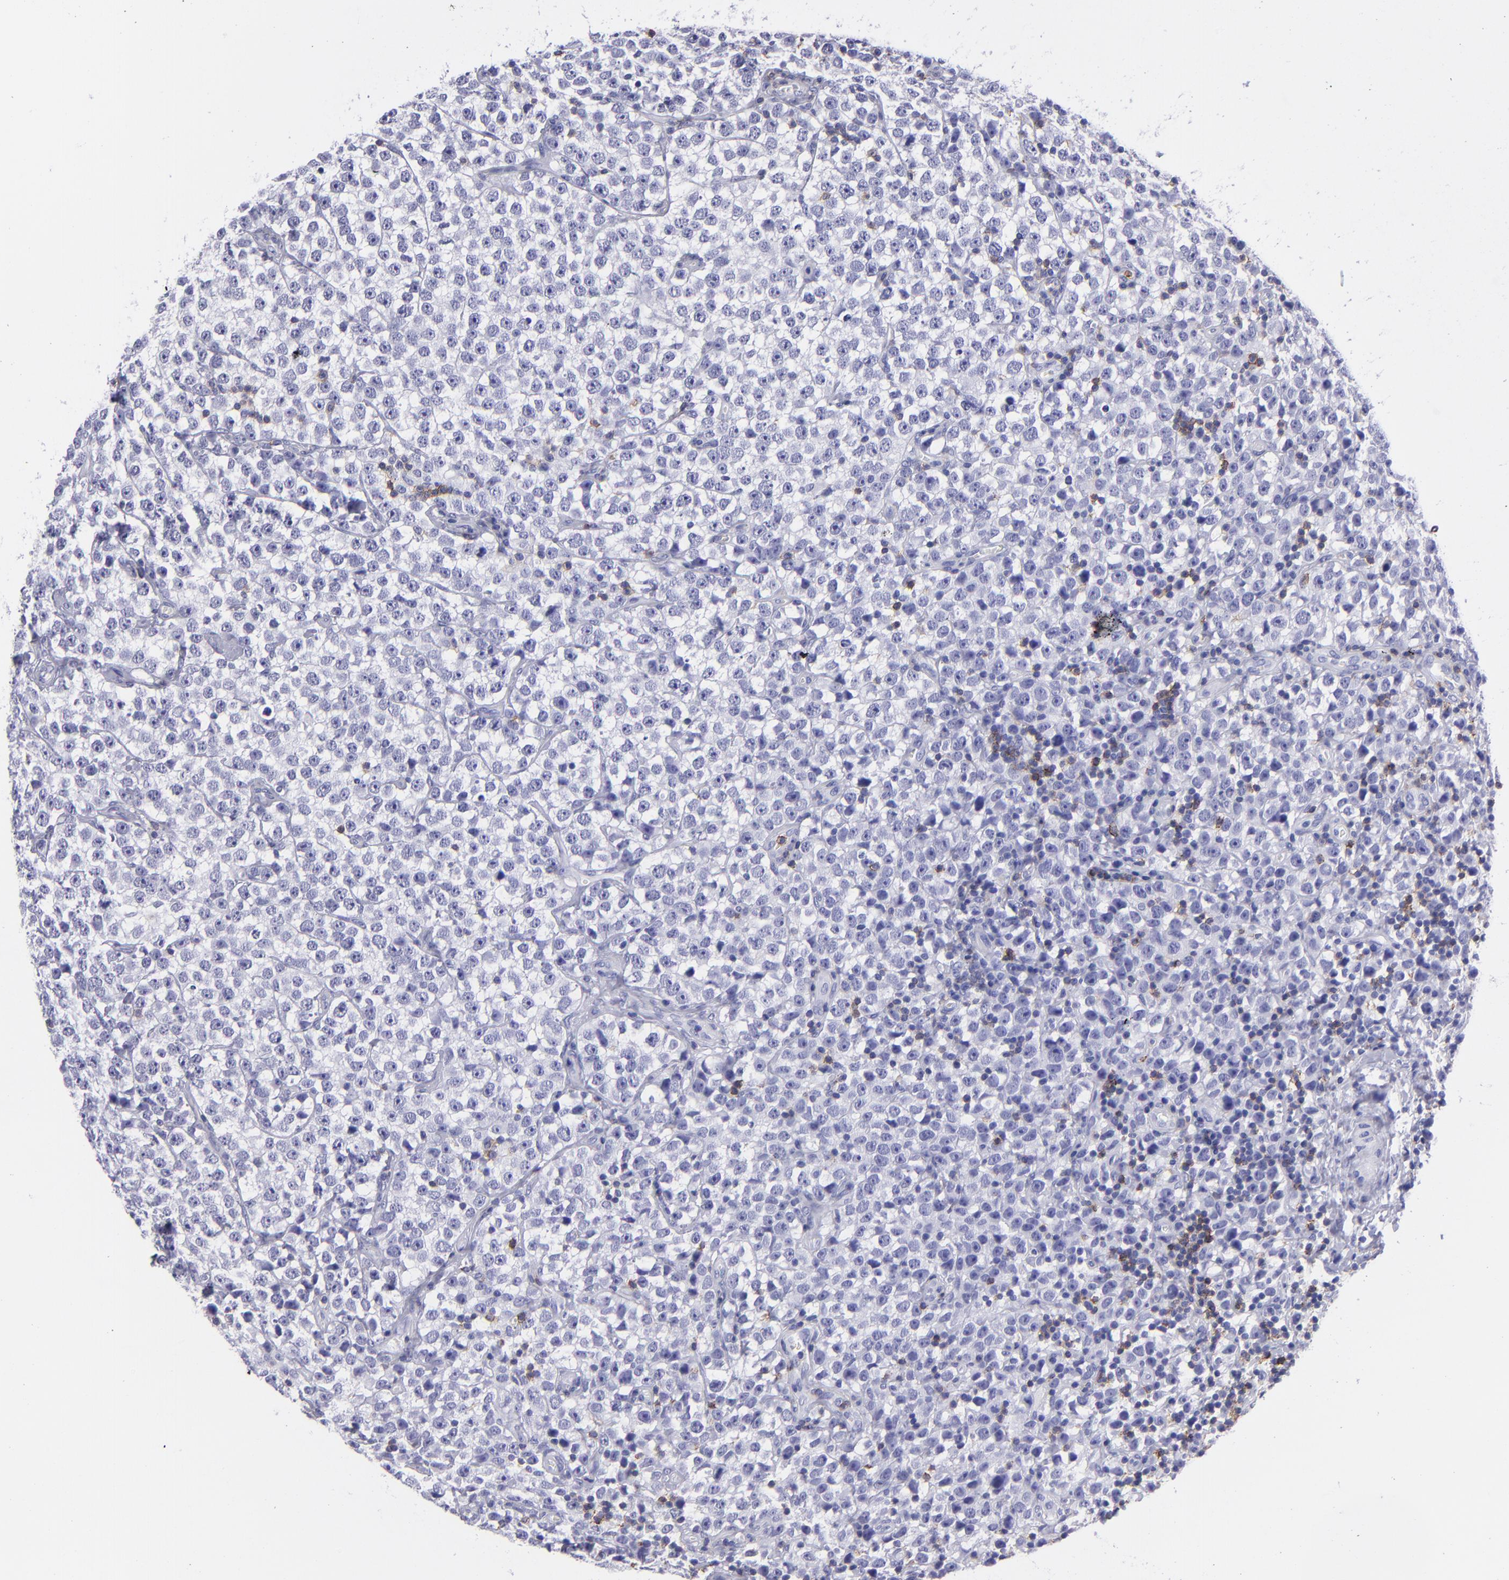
{"staining": {"intensity": "negative", "quantity": "none", "location": "none"}, "tissue": "testis cancer", "cell_type": "Tumor cells", "image_type": "cancer", "snomed": [{"axis": "morphology", "description": "Seminoma, NOS"}, {"axis": "topography", "description": "Testis"}], "caption": "Immunohistochemistry histopathology image of neoplastic tissue: seminoma (testis) stained with DAB (3,3'-diaminobenzidine) displays no significant protein expression in tumor cells.", "gene": "CD6", "patient": {"sex": "male", "age": 25}}